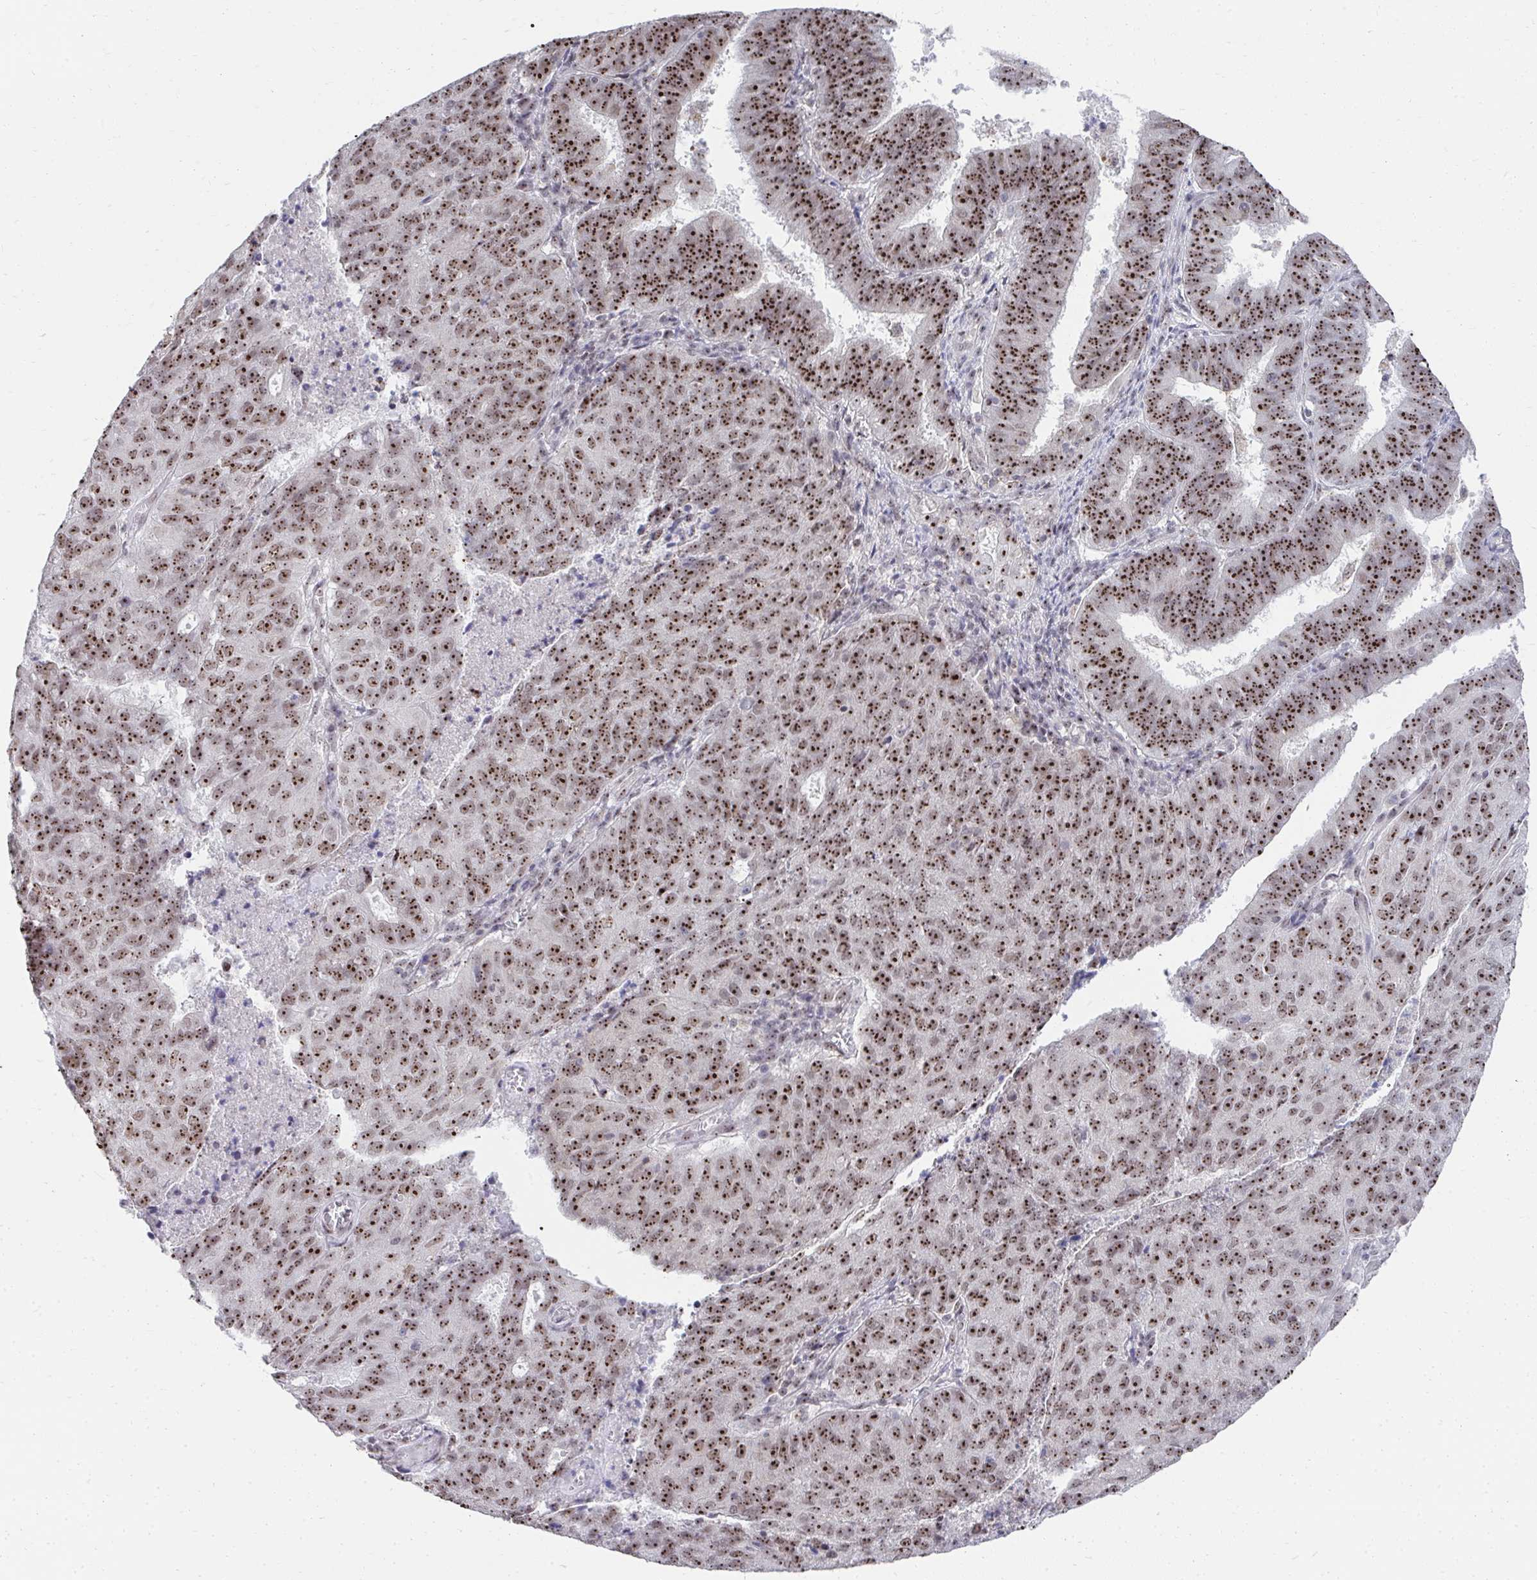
{"staining": {"intensity": "strong", "quantity": ">75%", "location": "nuclear"}, "tissue": "endometrial cancer", "cell_type": "Tumor cells", "image_type": "cancer", "snomed": [{"axis": "morphology", "description": "Adenocarcinoma, NOS"}, {"axis": "topography", "description": "Endometrium"}], "caption": "IHC image of endometrial cancer (adenocarcinoma) stained for a protein (brown), which displays high levels of strong nuclear staining in about >75% of tumor cells.", "gene": "HIRA", "patient": {"sex": "female", "age": 82}}